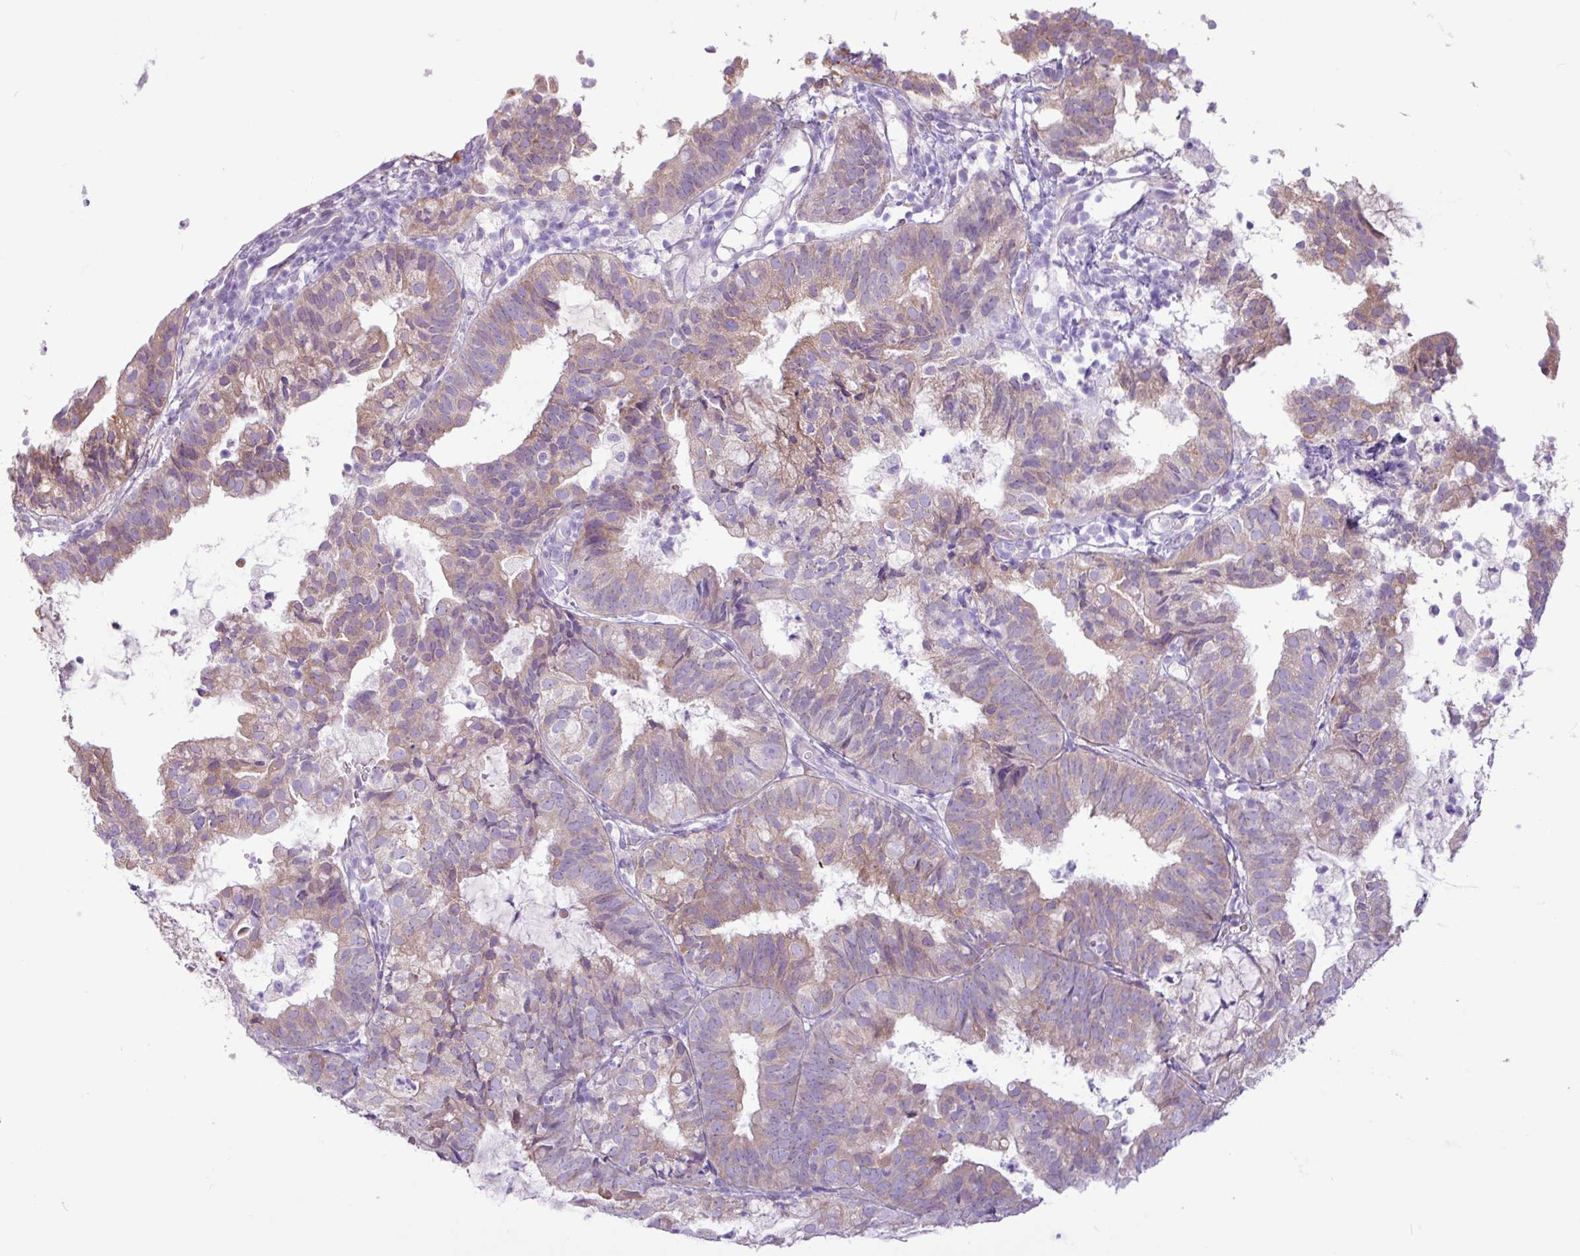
{"staining": {"intensity": "weak", "quantity": "25%-75%", "location": "cytoplasmic/membranous"}, "tissue": "endometrial cancer", "cell_type": "Tumor cells", "image_type": "cancer", "snomed": [{"axis": "morphology", "description": "Adenocarcinoma, NOS"}, {"axis": "topography", "description": "Endometrium"}], "caption": "A brown stain shows weak cytoplasmic/membranous positivity of a protein in human endometrial cancer tumor cells. The protein is shown in brown color, while the nuclei are stained blue.", "gene": "SLC38A1", "patient": {"sex": "female", "age": 80}}